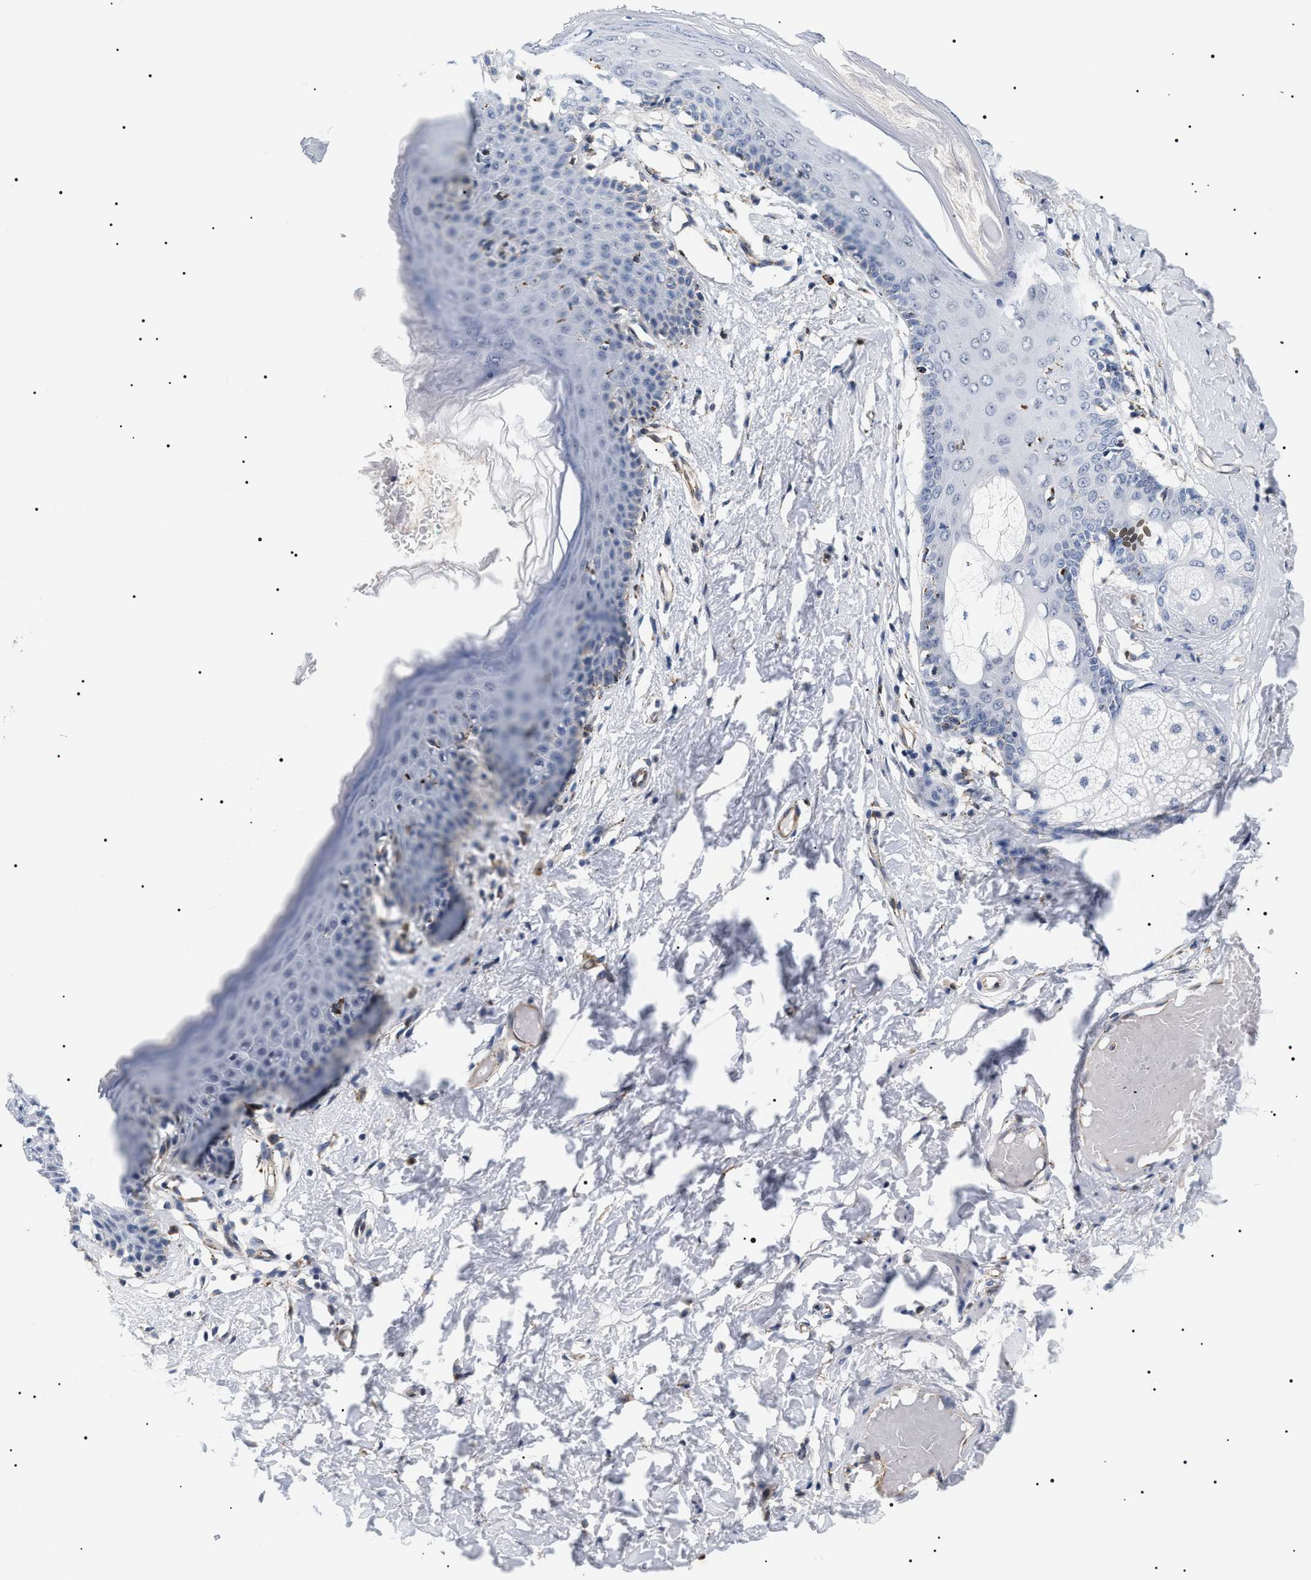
{"staining": {"intensity": "weak", "quantity": "<25%", "location": "cytoplasmic/membranous"}, "tissue": "skin", "cell_type": "Epidermal cells", "image_type": "normal", "snomed": [{"axis": "morphology", "description": "Normal tissue, NOS"}, {"axis": "topography", "description": "Vulva"}], "caption": "High power microscopy image of an immunohistochemistry (IHC) image of unremarkable skin, revealing no significant positivity in epidermal cells. (Stains: DAB immunohistochemistry (IHC) with hematoxylin counter stain, Microscopy: brightfield microscopy at high magnification).", "gene": "HSD17B11", "patient": {"sex": "female", "age": 66}}